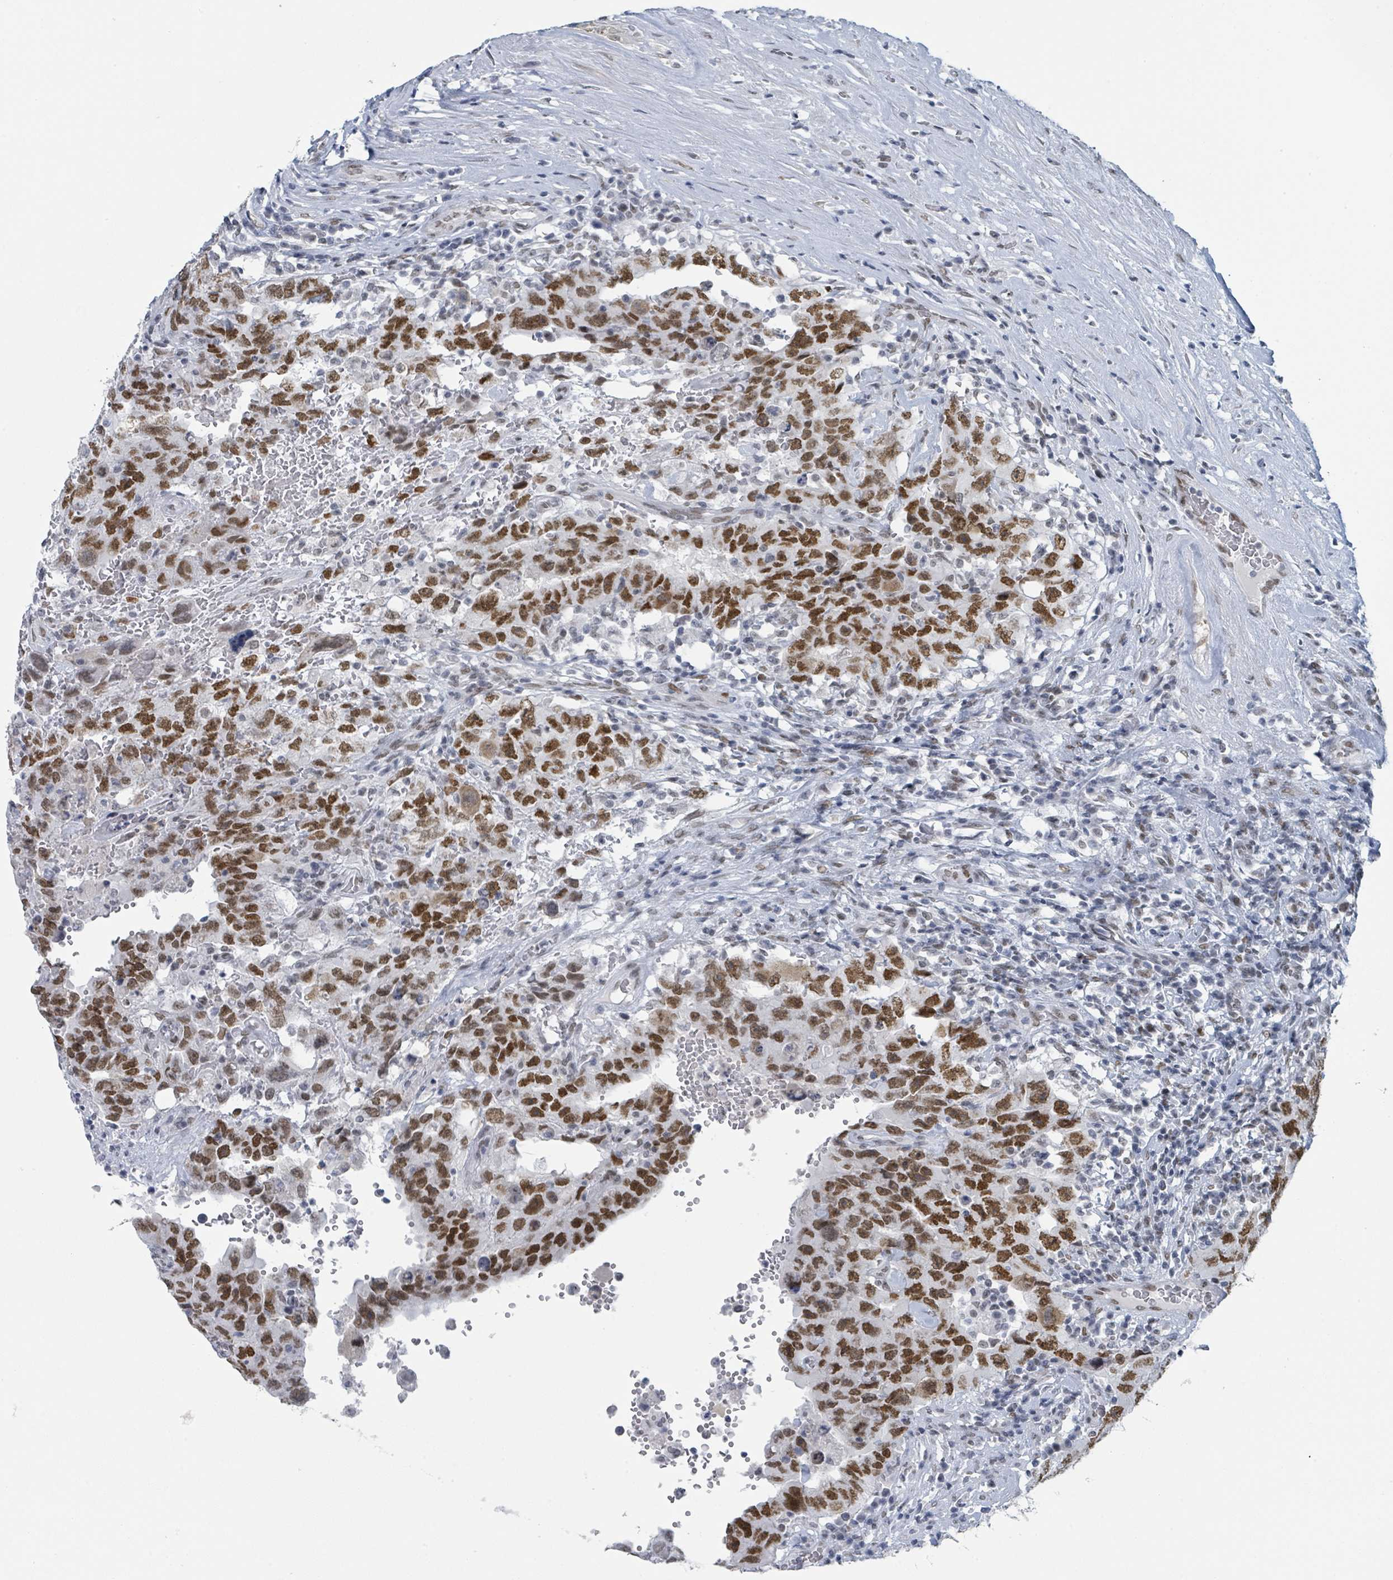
{"staining": {"intensity": "strong", "quantity": ">75%", "location": "nuclear"}, "tissue": "testis cancer", "cell_type": "Tumor cells", "image_type": "cancer", "snomed": [{"axis": "morphology", "description": "Carcinoma, Embryonal, NOS"}, {"axis": "topography", "description": "Testis"}], "caption": "This is an image of IHC staining of testis embryonal carcinoma, which shows strong expression in the nuclear of tumor cells.", "gene": "EHMT2", "patient": {"sex": "male", "age": 26}}